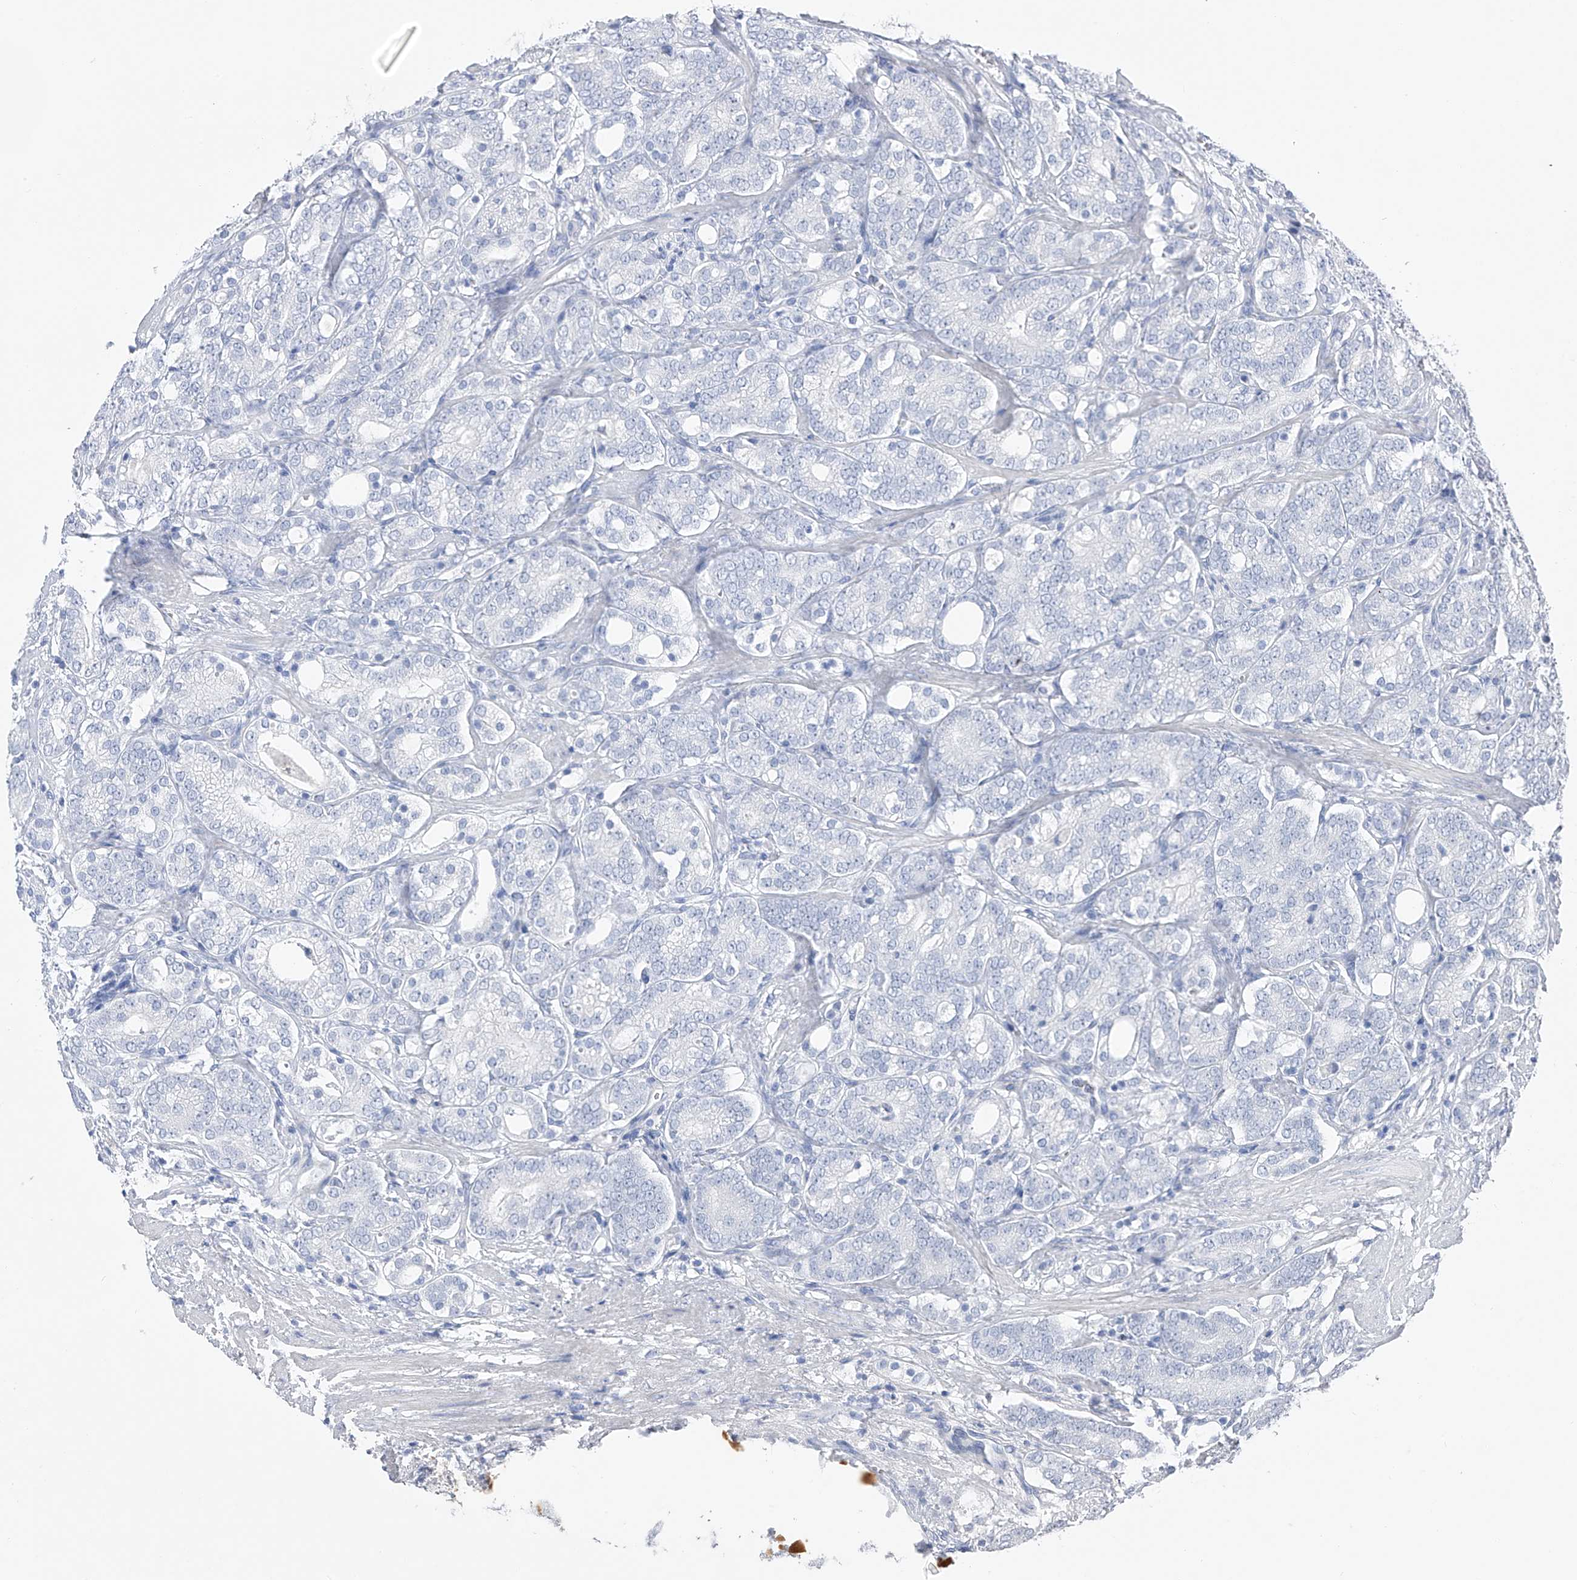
{"staining": {"intensity": "negative", "quantity": "none", "location": "none"}, "tissue": "prostate cancer", "cell_type": "Tumor cells", "image_type": "cancer", "snomed": [{"axis": "morphology", "description": "Adenocarcinoma, High grade"}, {"axis": "topography", "description": "Prostate"}], "caption": "This is an immunohistochemistry (IHC) photomicrograph of prostate cancer. There is no staining in tumor cells.", "gene": "ADRA1A", "patient": {"sex": "male", "age": 57}}